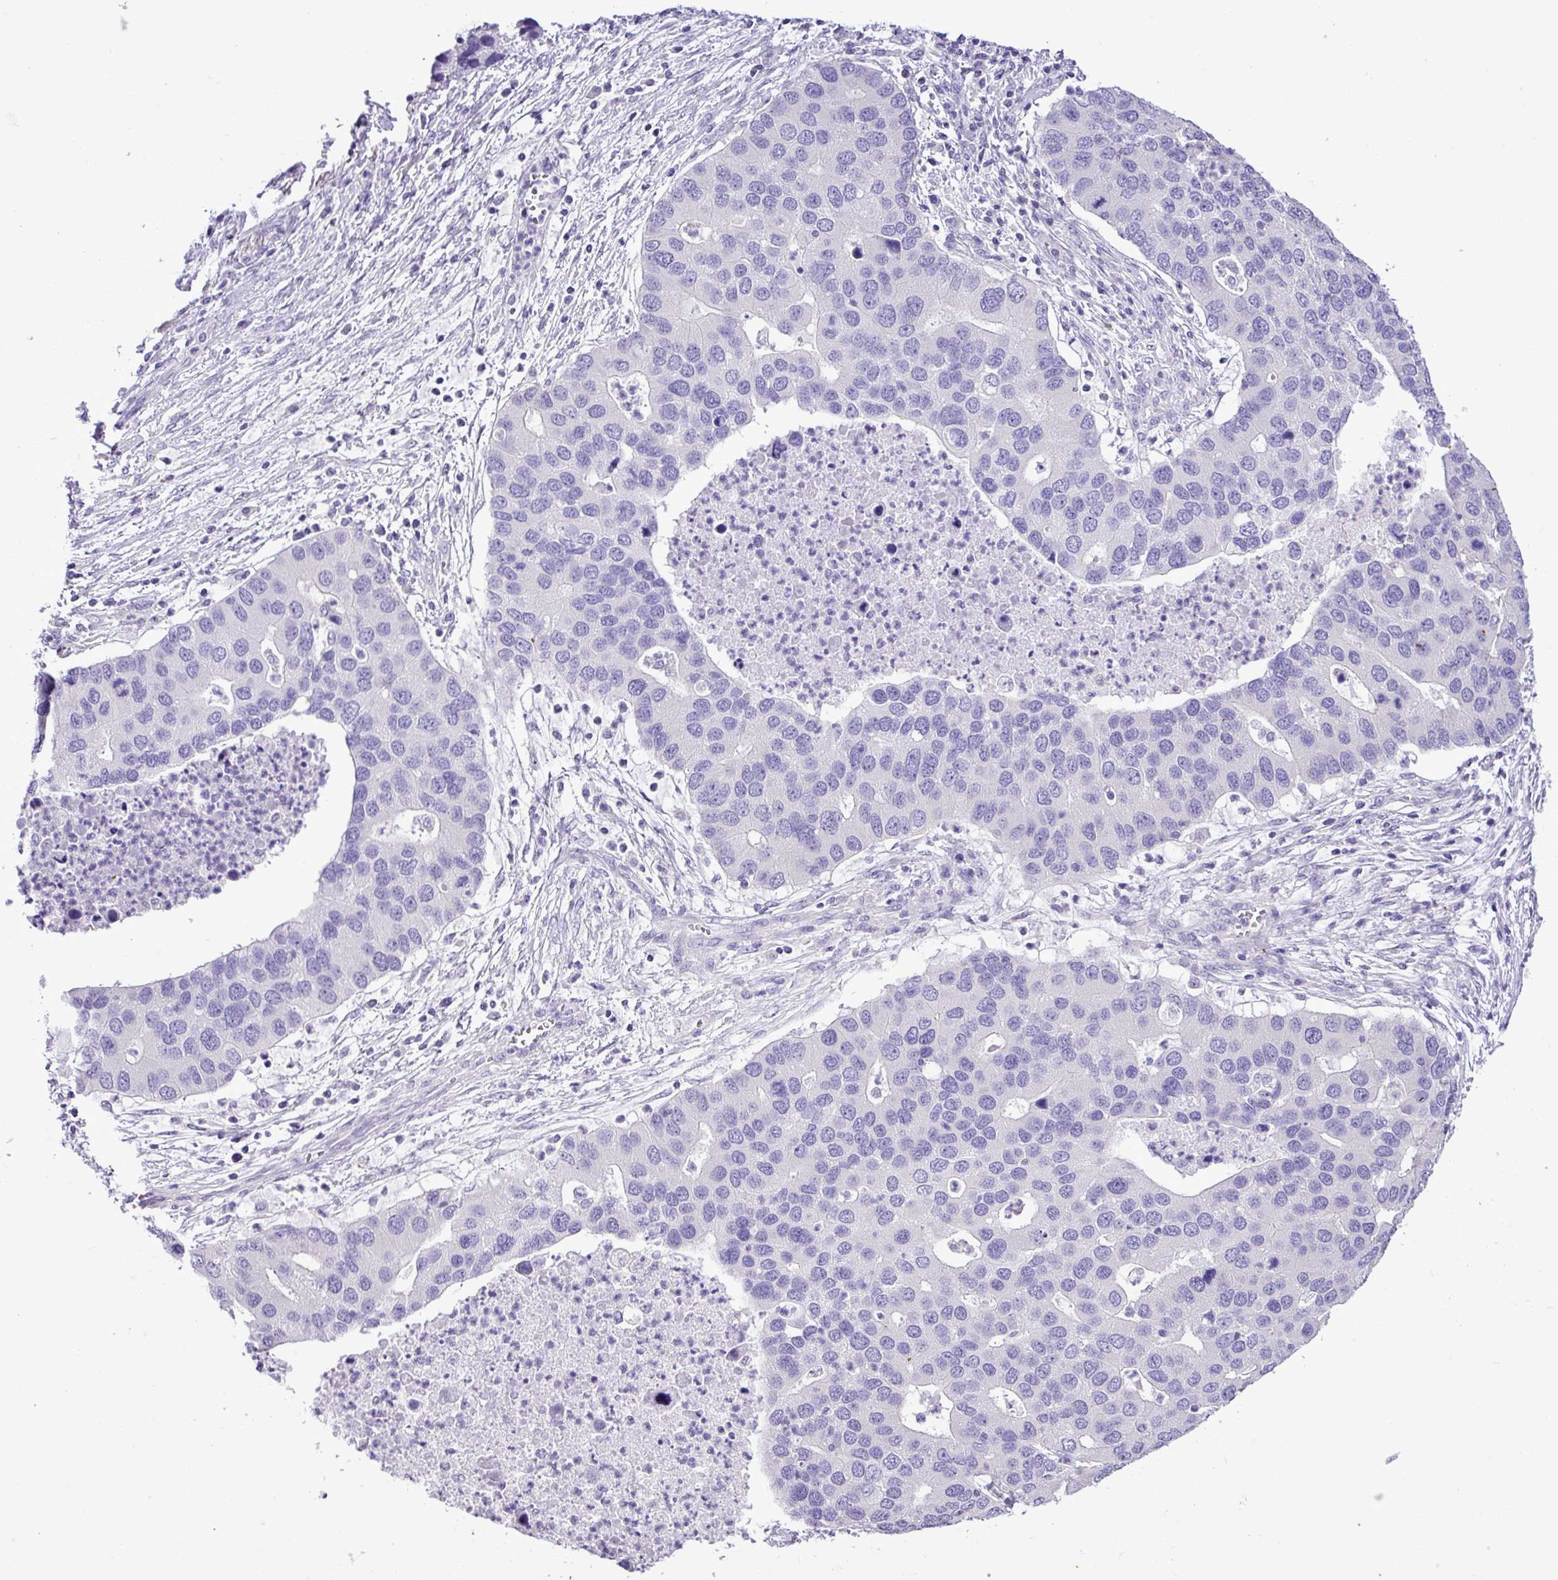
{"staining": {"intensity": "negative", "quantity": "none", "location": "none"}, "tissue": "lung cancer", "cell_type": "Tumor cells", "image_type": "cancer", "snomed": [{"axis": "morphology", "description": "Aneuploidy"}, {"axis": "morphology", "description": "Adenocarcinoma, NOS"}, {"axis": "topography", "description": "Lymph node"}, {"axis": "topography", "description": "Lung"}], "caption": "This is an immunohistochemistry image of human adenocarcinoma (lung). There is no expression in tumor cells.", "gene": "ZNF334", "patient": {"sex": "female", "age": 74}}